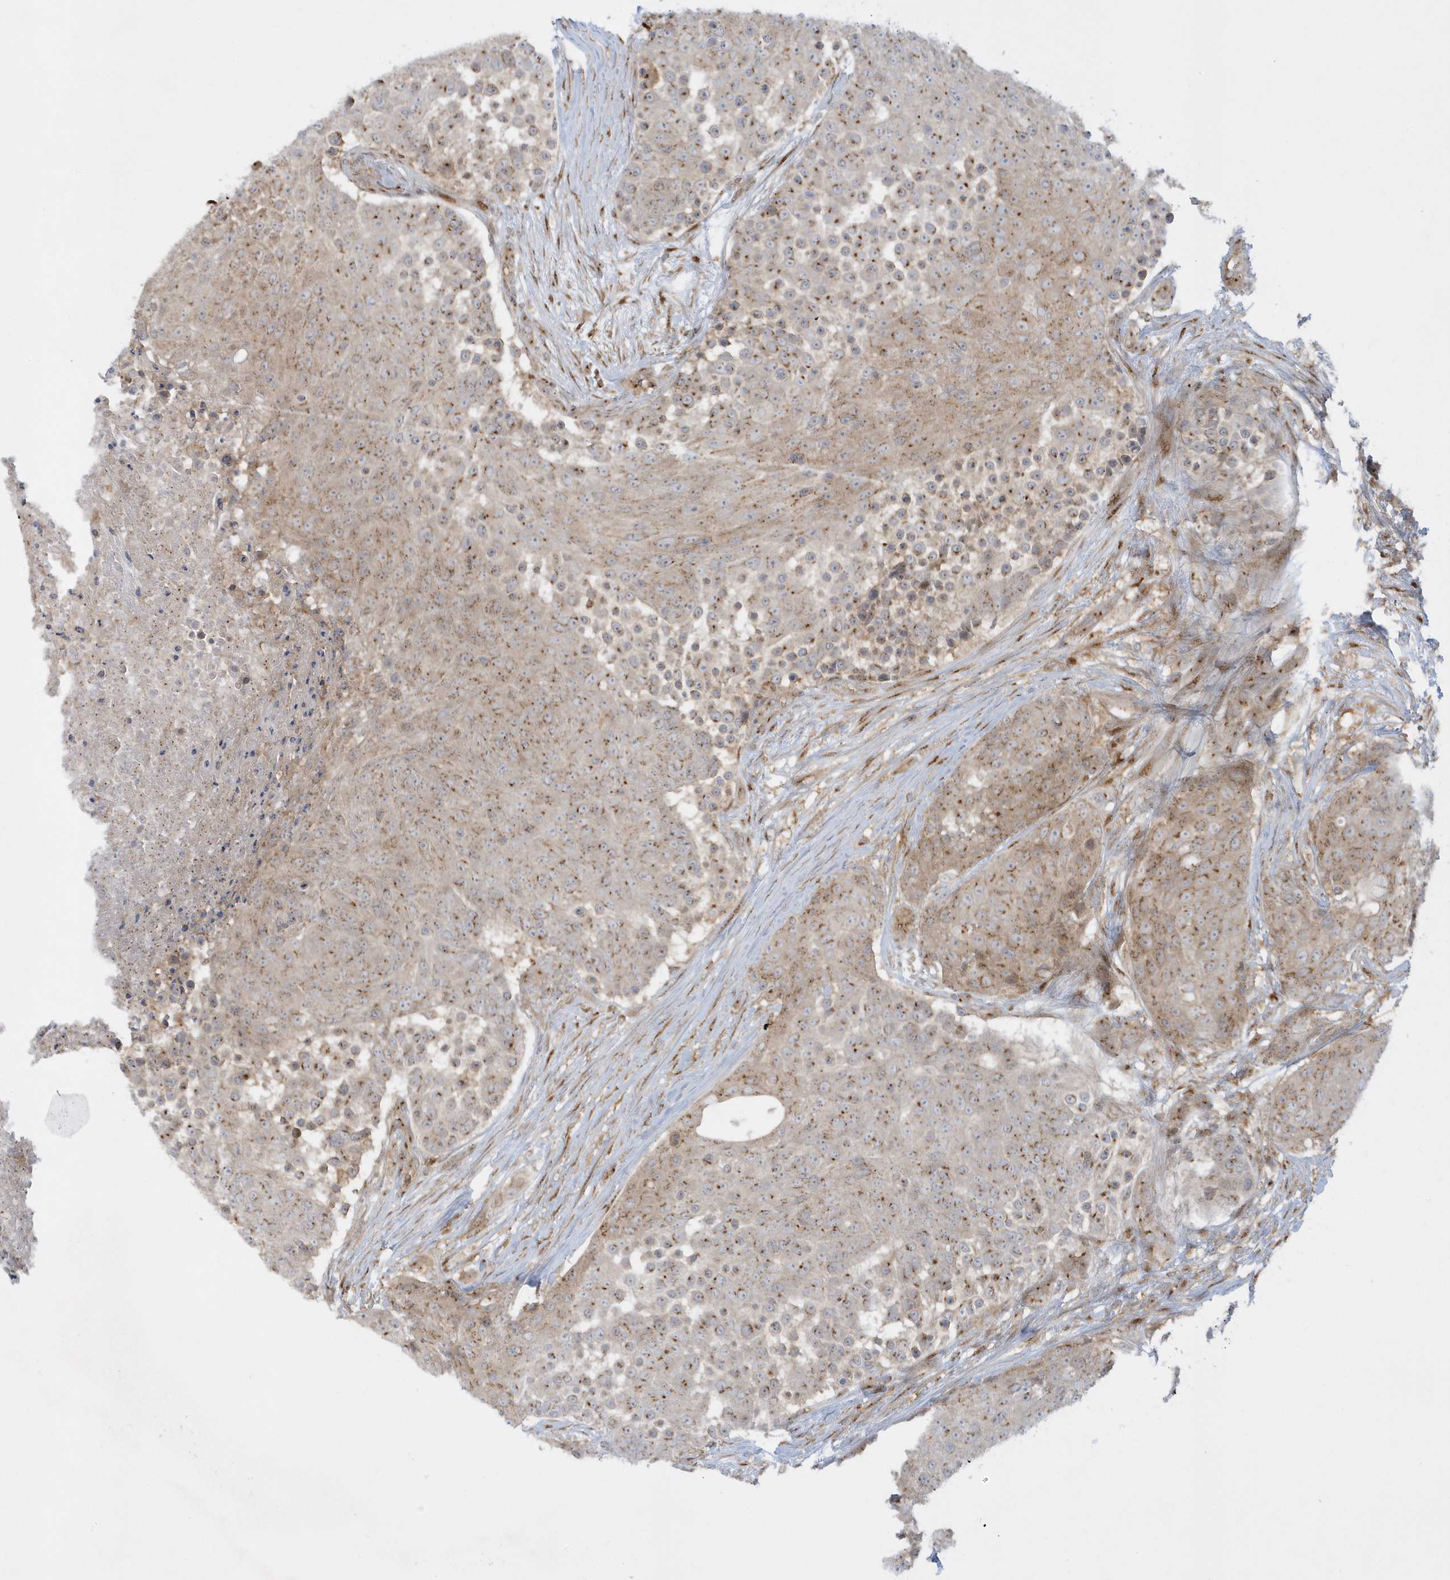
{"staining": {"intensity": "moderate", "quantity": ">75%", "location": "cytoplasmic/membranous"}, "tissue": "urothelial cancer", "cell_type": "Tumor cells", "image_type": "cancer", "snomed": [{"axis": "morphology", "description": "Urothelial carcinoma, High grade"}, {"axis": "topography", "description": "Urinary bladder"}], "caption": "A brown stain labels moderate cytoplasmic/membranous staining of a protein in urothelial carcinoma (high-grade) tumor cells. The staining was performed using DAB, with brown indicating positive protein expression. Nuclei are stained blue with hematoxylin.", "gene": "RPP40", "patient": {"sex": "female", "age": 63}}